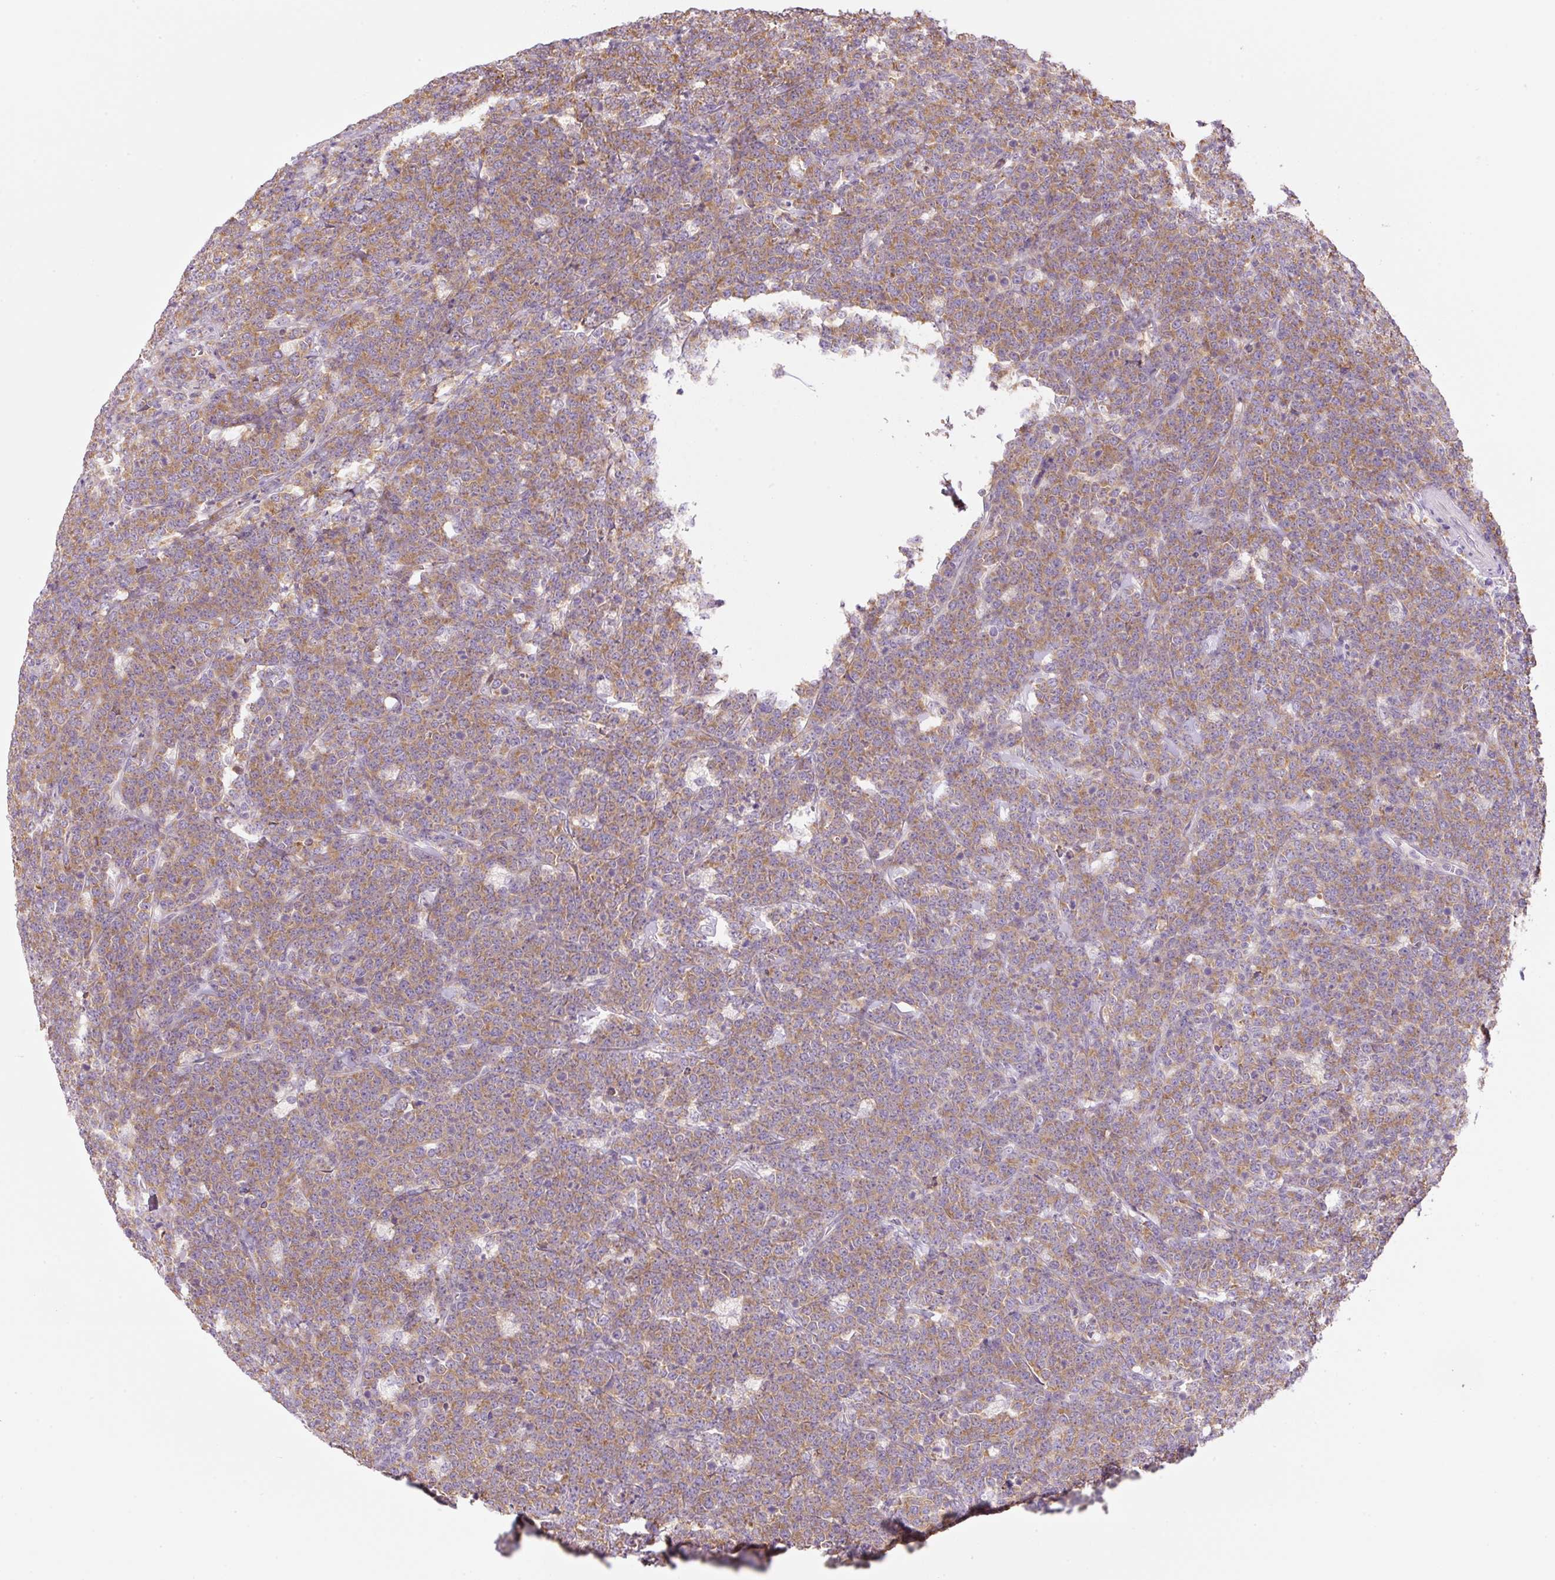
{"staining": {"intensity": "moderate", "quantity": ">75%", "location": "cytoplasmic/membranous"}, "tissue": "lymphoma", "cell_type": "Tumor cells", "image_type": "cancer", "snomed": [{"axis": "morphology", "description": "Malignant lymphoma, non-Hodgkin's type, High grade"}, {"axis": "topography", "description": "Small intestine"}, {"axis": "topography", "description": "Colon"}], "caption": "Immunohistochemical staining of human lymphoma shows moderate cytoplasmic/membranous protein positivity in about >75% of tumor cells. (DAB (3,3'-diaminobenzidine) = brown stain, brightfield microscopy at high magnification).", "gene": "RPL18A", "patient": {"sex": "male", "age": 8}}